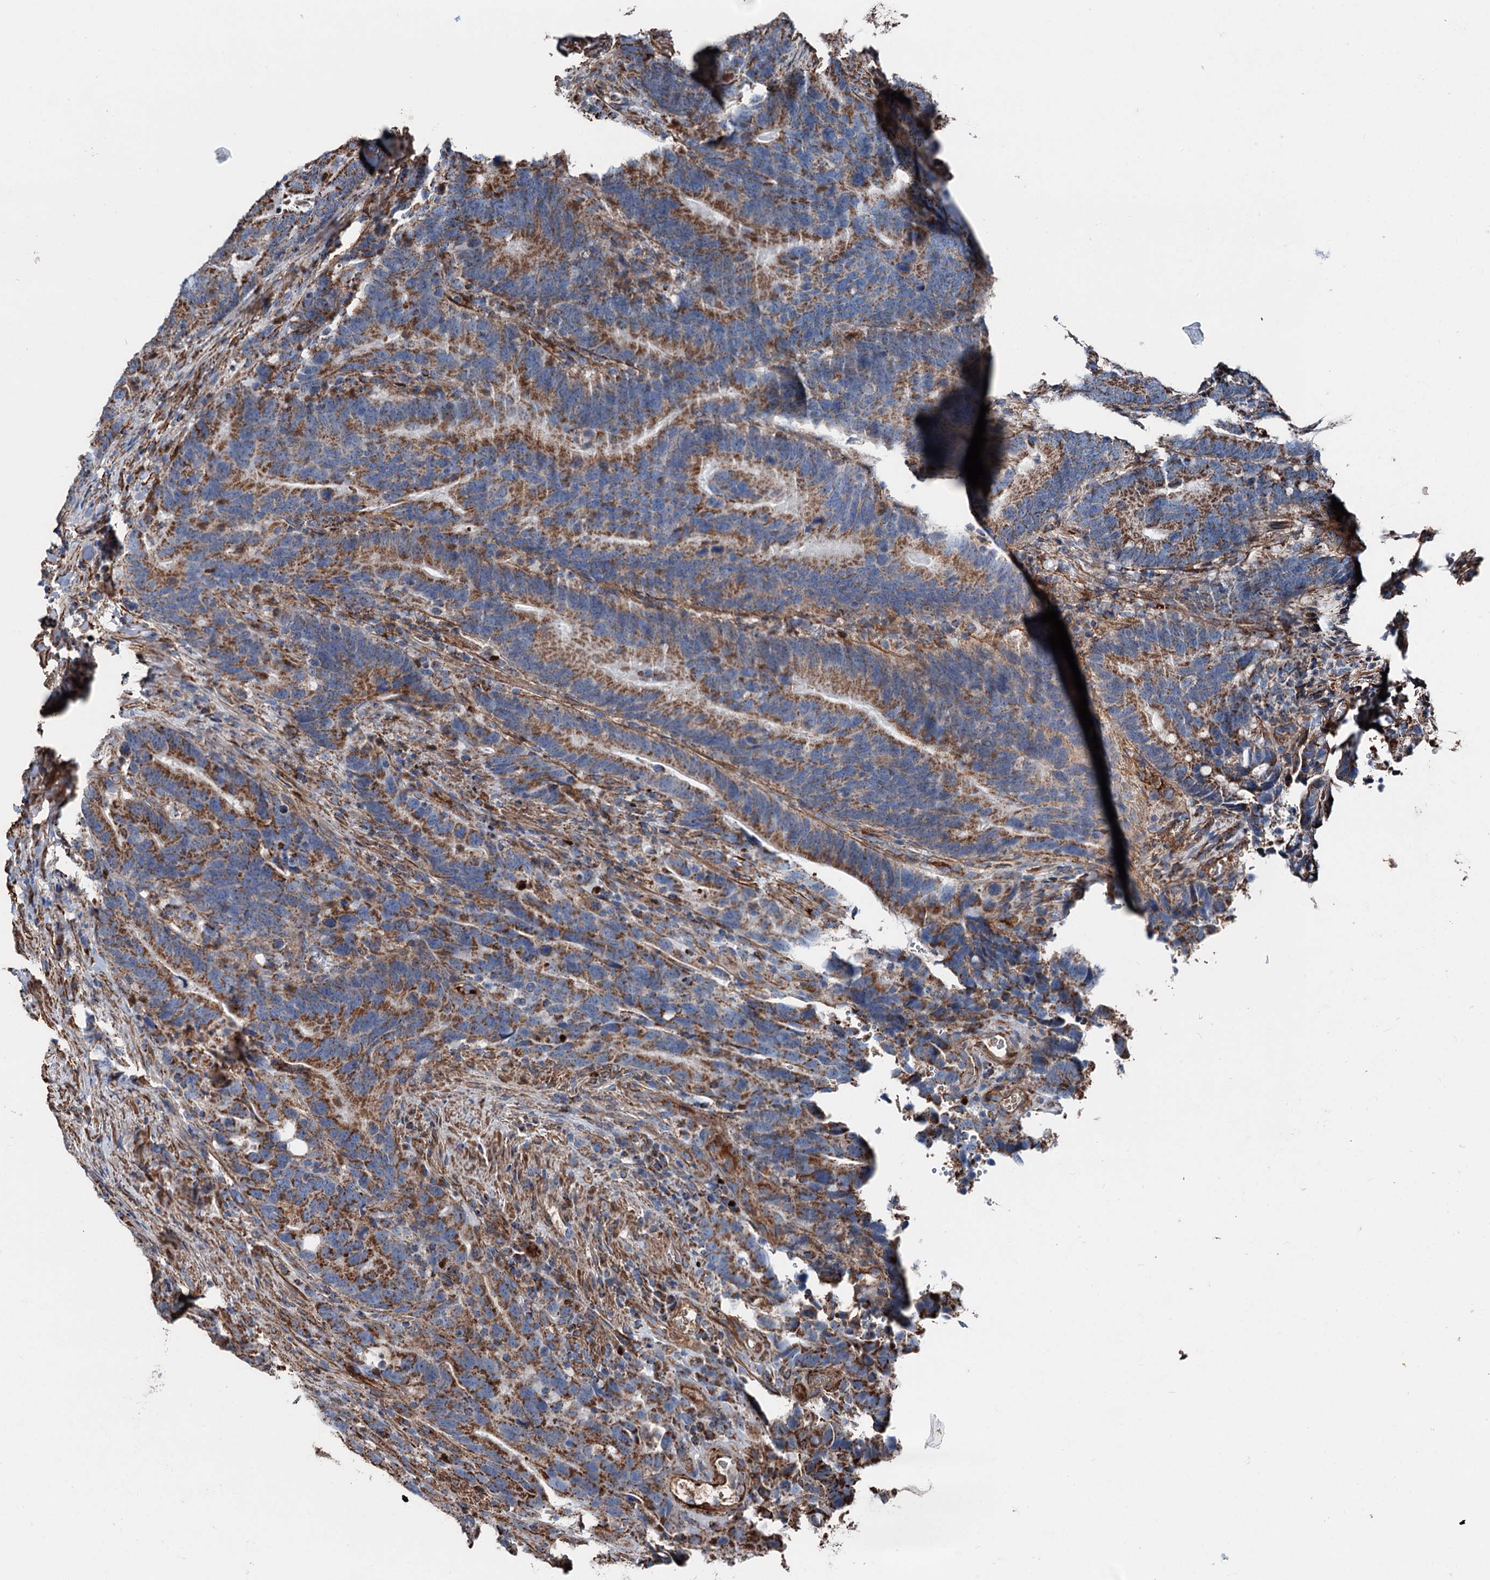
{"staining": {"intensity": "moderate", "quantity": ">75%", "location": "cytoplasmic/membranous"}, "tissue": "colorectal cancer", "cell_type": "Tumor cells", "image_type": "cancer", "snomed": [{"axis": "morphology", "description": "Adenocarcinoma, NOS"}, {"axis": "topography", "description": "Colon"}], "caption": "A micrograph of human adenocarcinoma (colorectal) stained for a protein displays moderate cytoplasmic/membranous brown staining in tumor cells.", "gene": "DDIAS", "patient": {"sex": "female", "age": 66}}